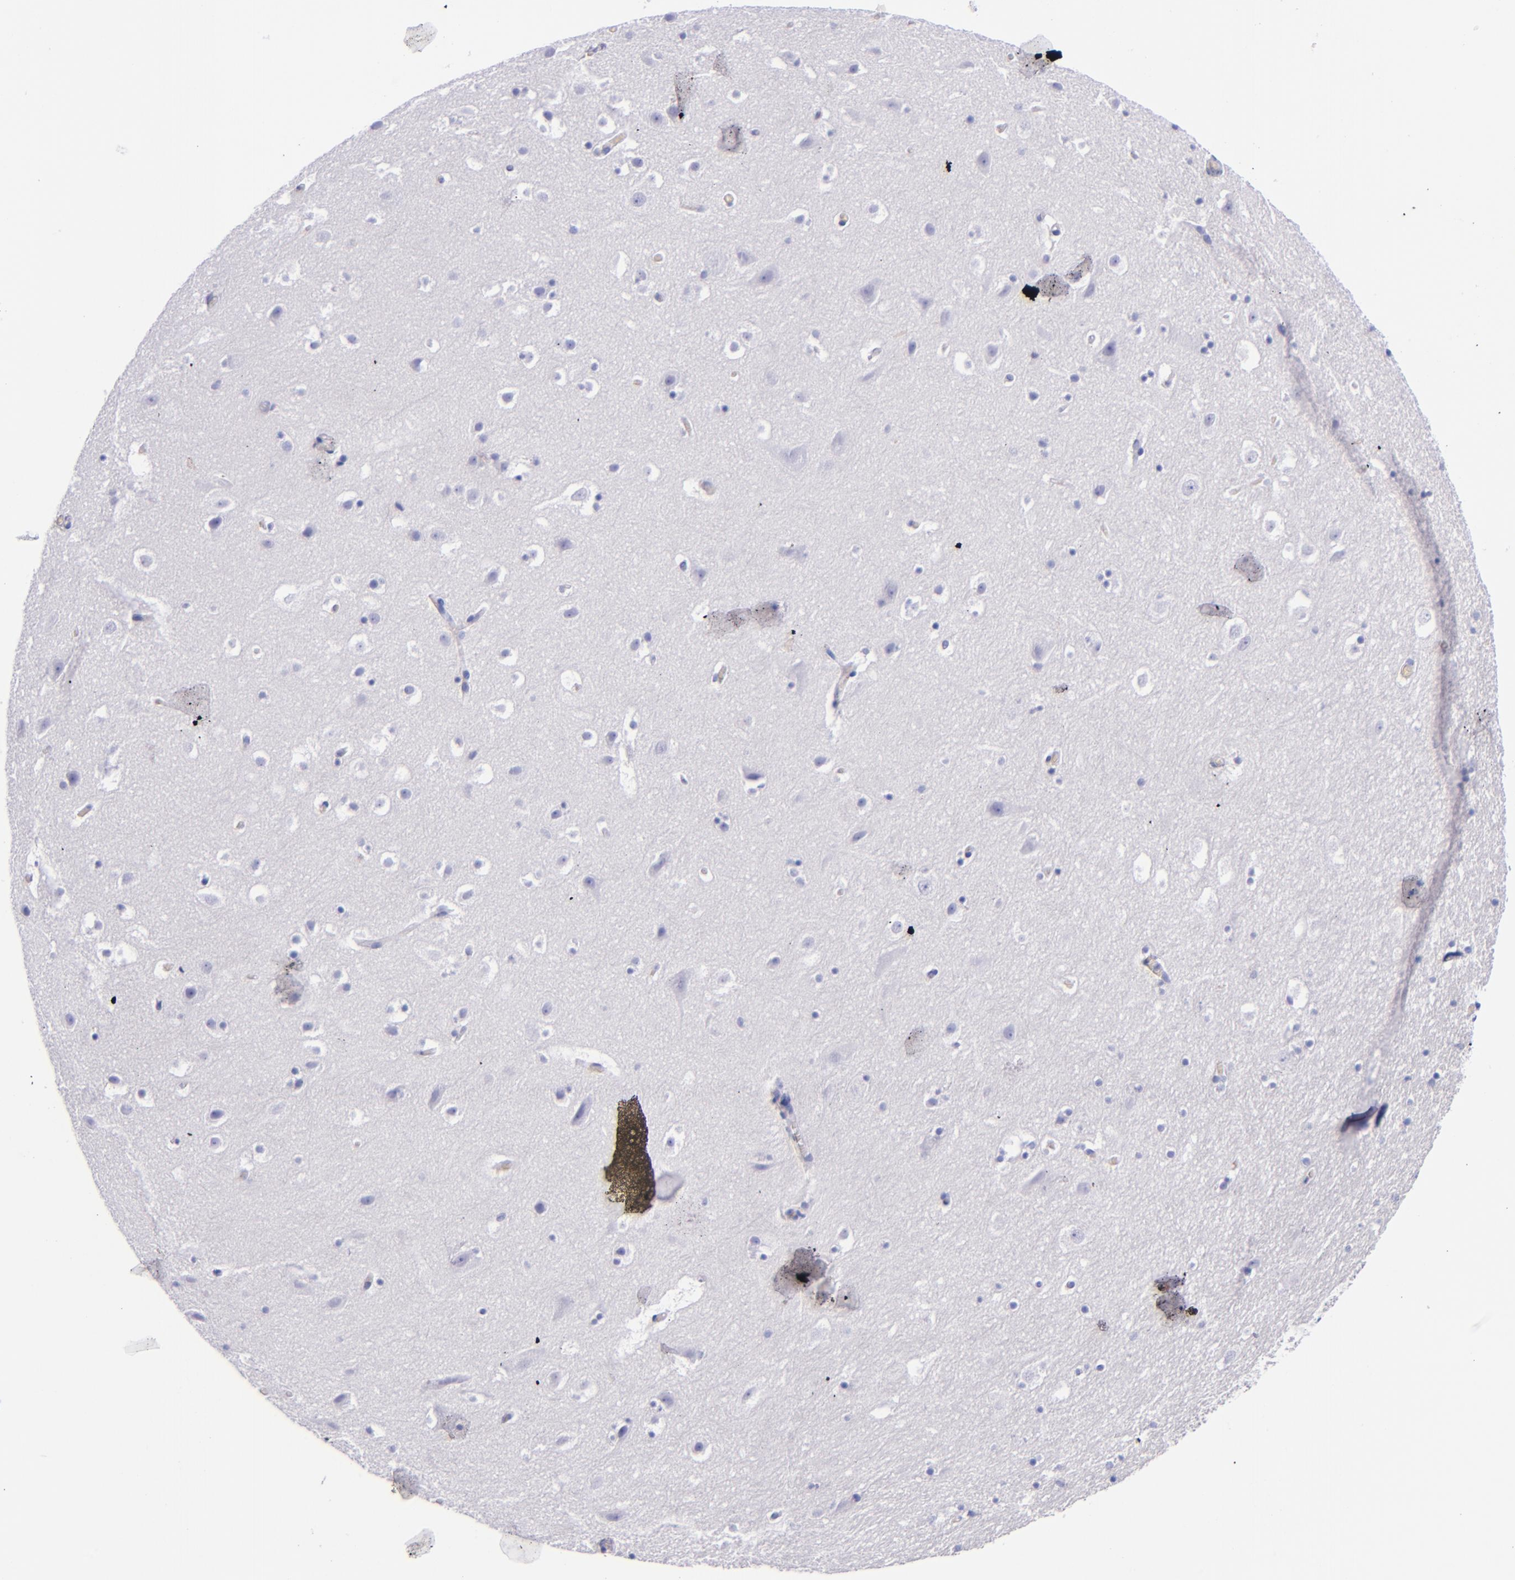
{"staining": {"intensity": "negative", "quantity": "none", "location": "none"}, "tissue": "hippocampus", "cell_type": "Glial cells", "image_type": "normal", "snomed": [{"axis": "morphology", "description": "Normal tissue, NOS"}, {"axis": "topography", "description": "Hippocampus"}], "caption": "IHC photomicrograph of benign hippocampus: hippocampus stained with DAB displays no significant protein positivity in glial cells. (Brightfield microscopy of DAB IHC at high magnification).", "gene": "LAG3", "patient": {"sex": "male", "age": 45}}